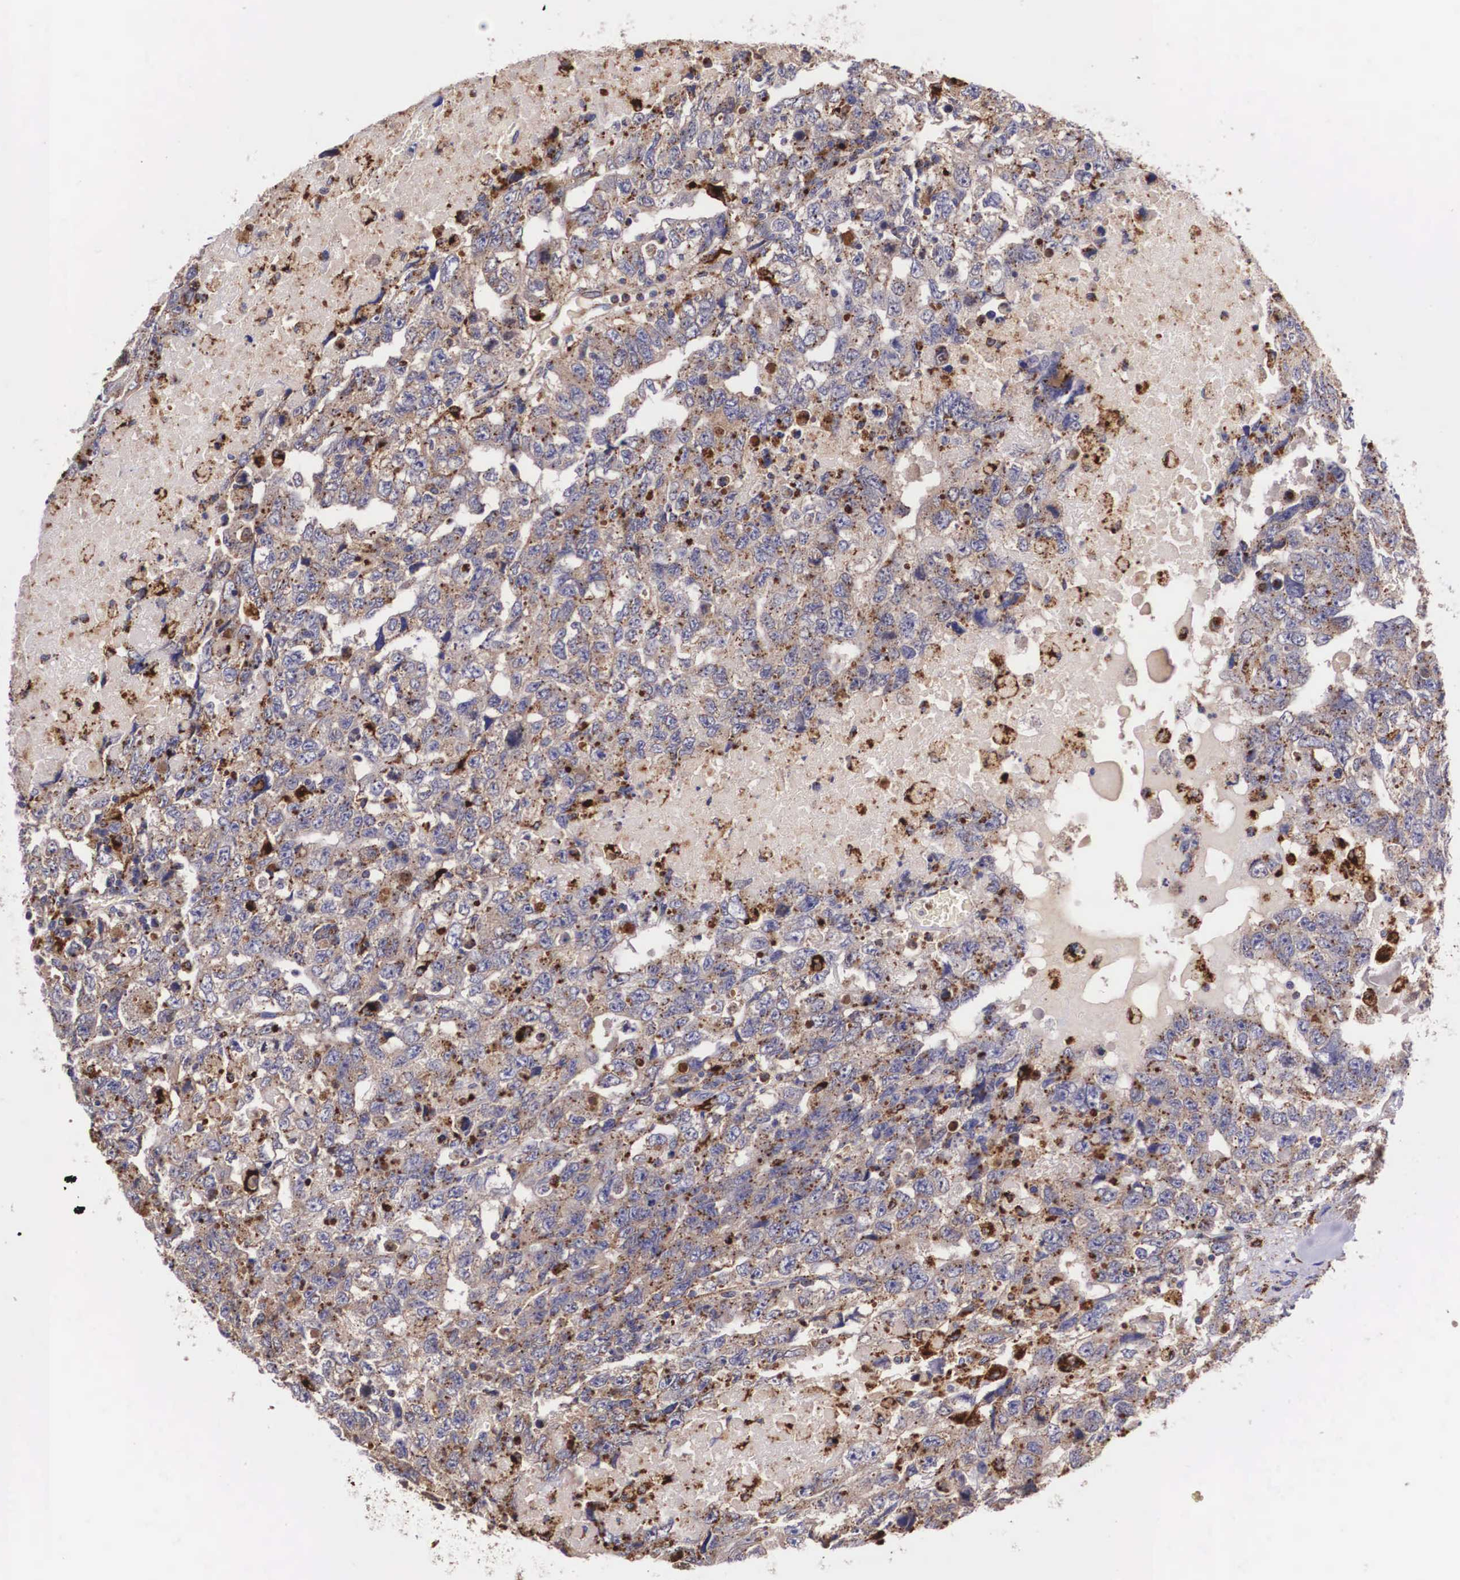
{"staining": {"intensity": "moderate", "quantity": "25%-75%", "location": "cytoplasmic/membranous"}, "tissue": "testis cancer", "cell_type": "Tumor cells", "image_type": "cancer", "snomed": [{"axis": "morphology", "description": "Carcinoma, Embryonal, NOS"}, {"axis": "topography", "description": "Testis"}], "caption": "A micrograph showing moderate cytoplasmic/membranous positivity in about 25%-75% of tumor cells in embryonal carcinoma (testis), as visualized by brown immunohistochemical staining.", "gene": "NAGA", "patient": {"sex": "male", "age": 36}}